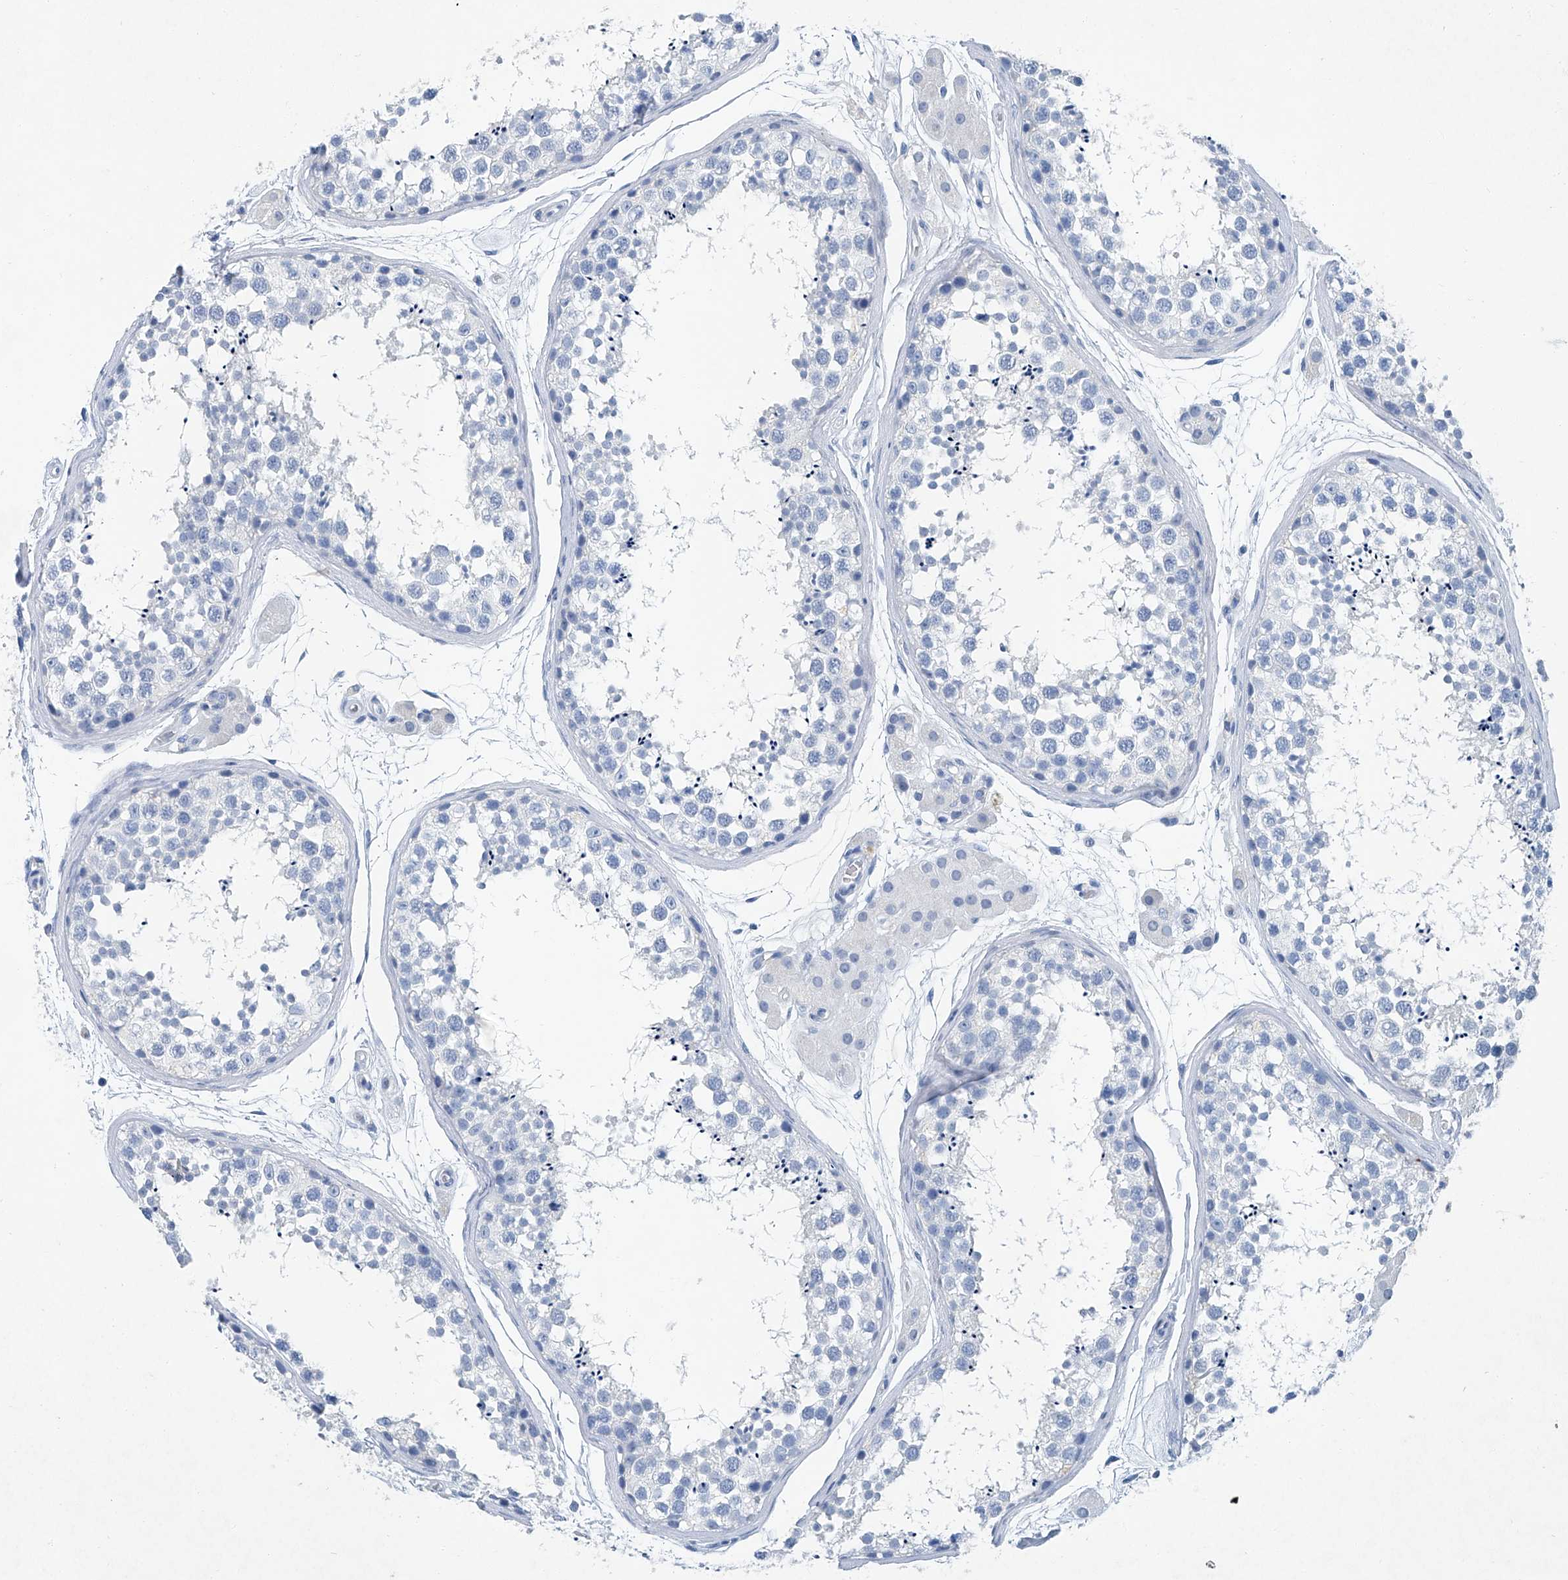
{"staining": {"intensity": "negative", "quantity": "none", "location": "none"}, "tissue": "testis", "cell_type": "Cells in seminiferous ducts", "image_type": "normal", "snomed": [{"axis": "morphology", "description": "Normal tissue, NOS"}, {"axis": "topography", "description": "Testis"}], "caption": "IHC histopathology image of benign testis stained for a protein (brown), which demonstrates no expression in cells in seminiferous ducts. (Stains: DAB immunohistochemistry (IHC) with hematoxylin counter stain, Microscopy: brightfield microscopy at high magnification).", "gene": "CYP2A7", "patient": {"sex": "male", "age": 56}}